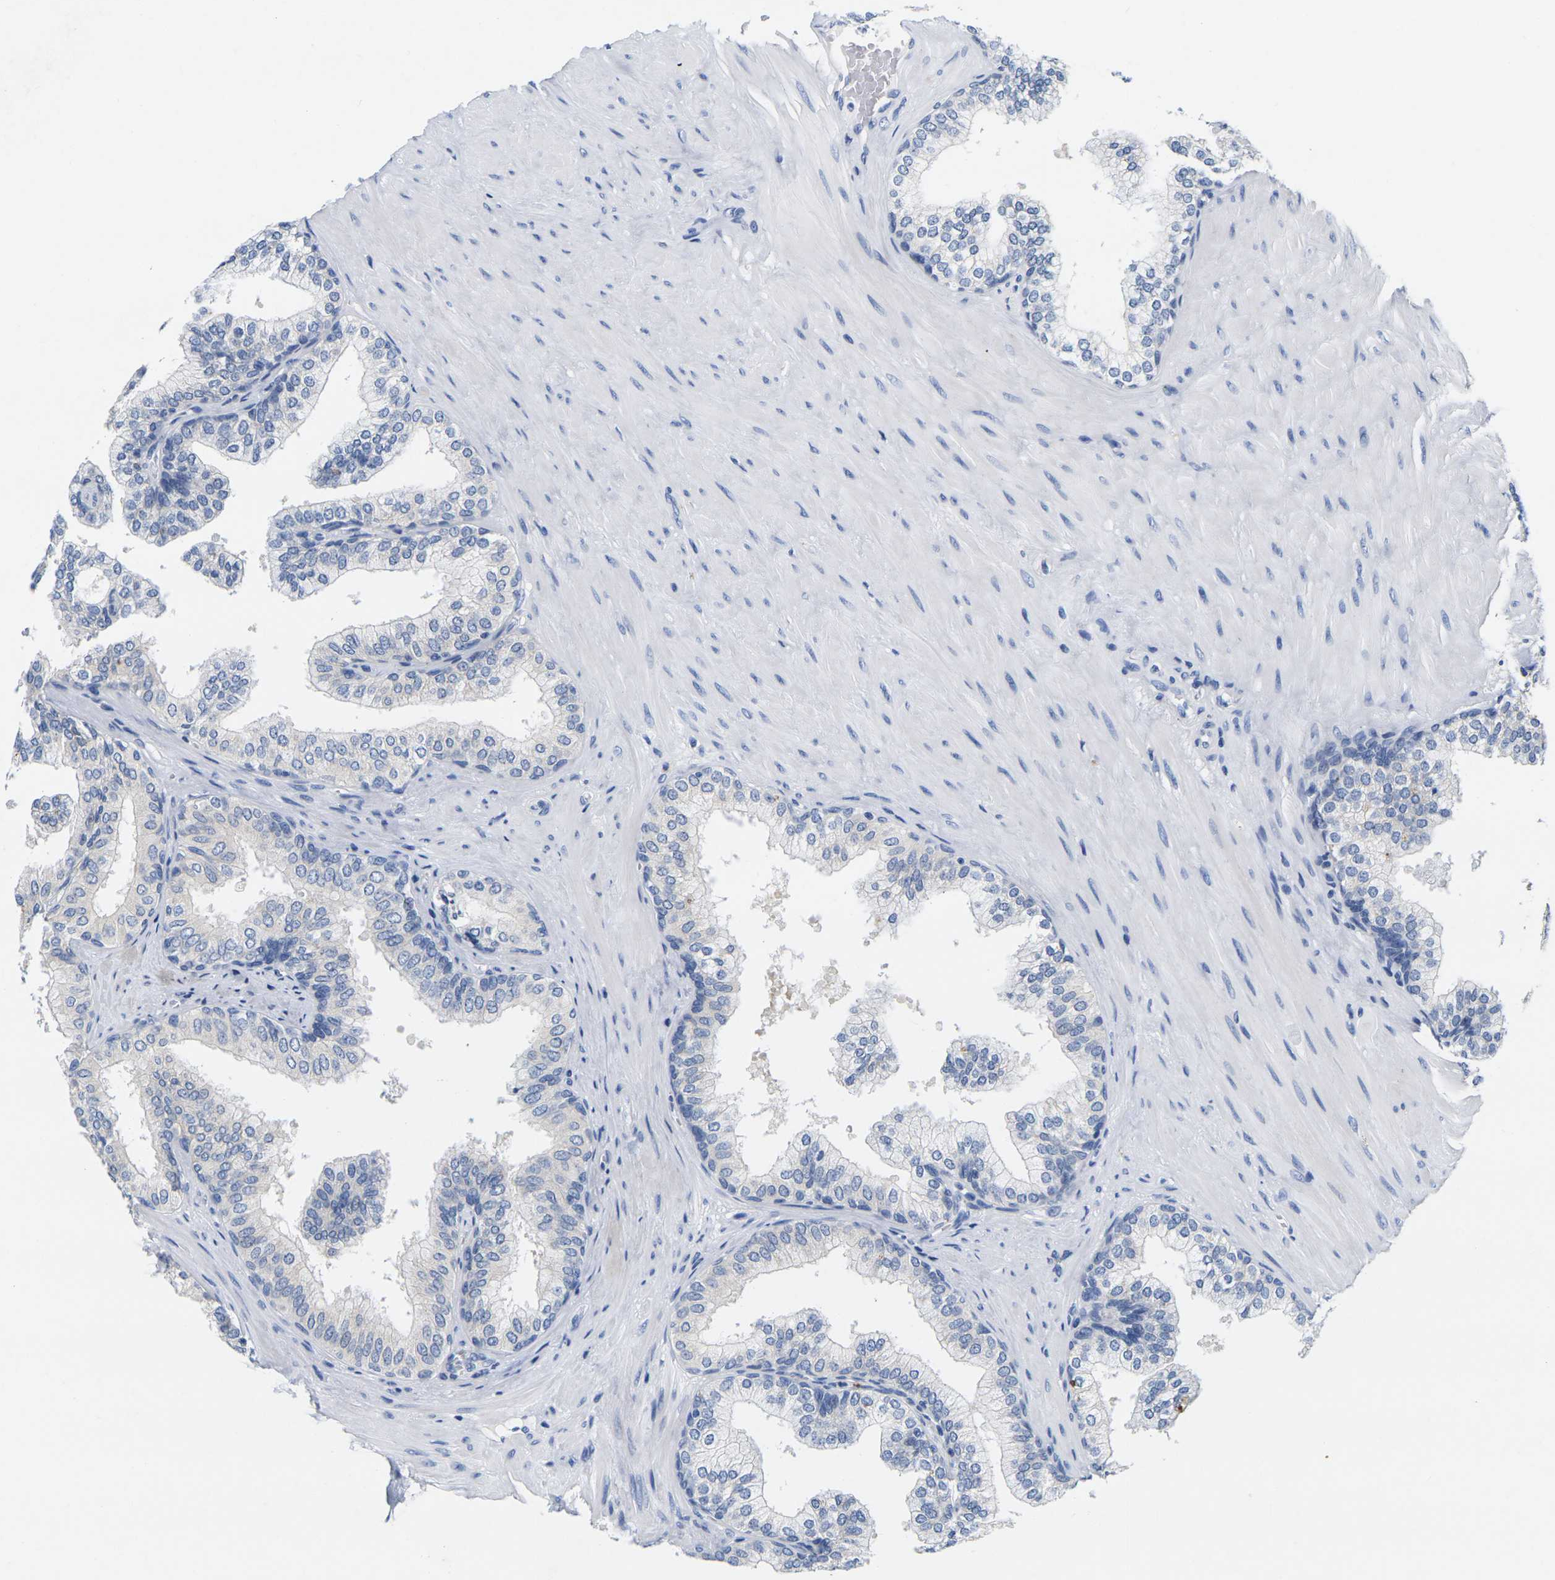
{"staining": {"intensity": "negative", "quantity": "none", "location": "none"}, "tissue": "prostate", "cell_type": "Glandular cells", "image_type": "normal", "snomed": [{"axis": "morphology", "description": "Normal tissue, NOS"}, {"axis": "topography", "description": "Prostate"}], "caption": "Glandular cells are negative for protein expression in unremarkable human prostate. (Brightfield microscopy of DAB IHC at high magnification).", "gene": "NOCT", "patient": {"sex": "male", "age": 60}}